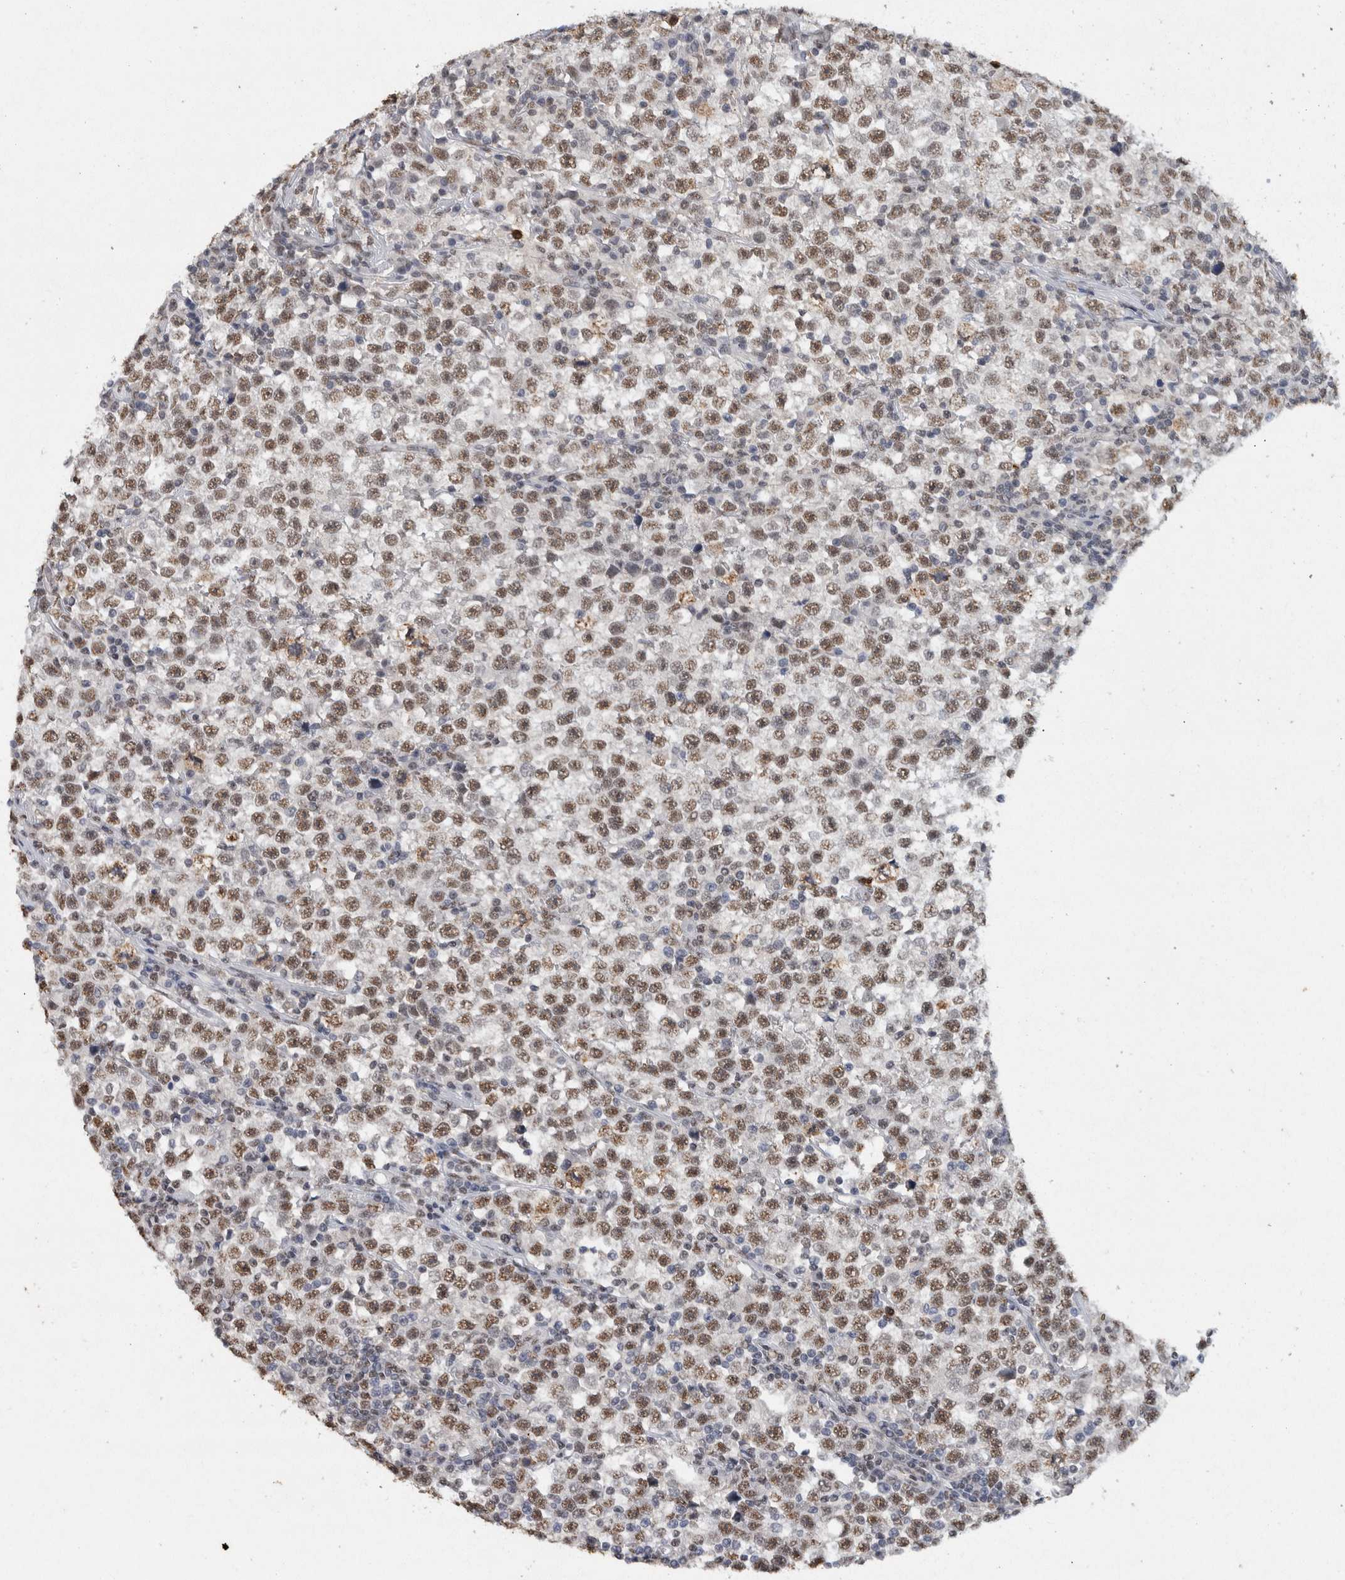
{"staining": {"intensity": "weak", "quantity": ">75%", "location": "nuclear"}, "tissue": "testis cancer", "cell_type": "Tumor cells", "image_type": "cancer", "snomed": [{"axis": "morphology", "description": "Seminoma, NOS"}, {"axis": "topography", "description": "Testis"}], "caption": "An image of human testis seminoma stained for a protein reveals weak nuclear brown staining in tumor cells.", "gene": "RPS6KA2", "patient": {"sex": "male", "age": 43}}